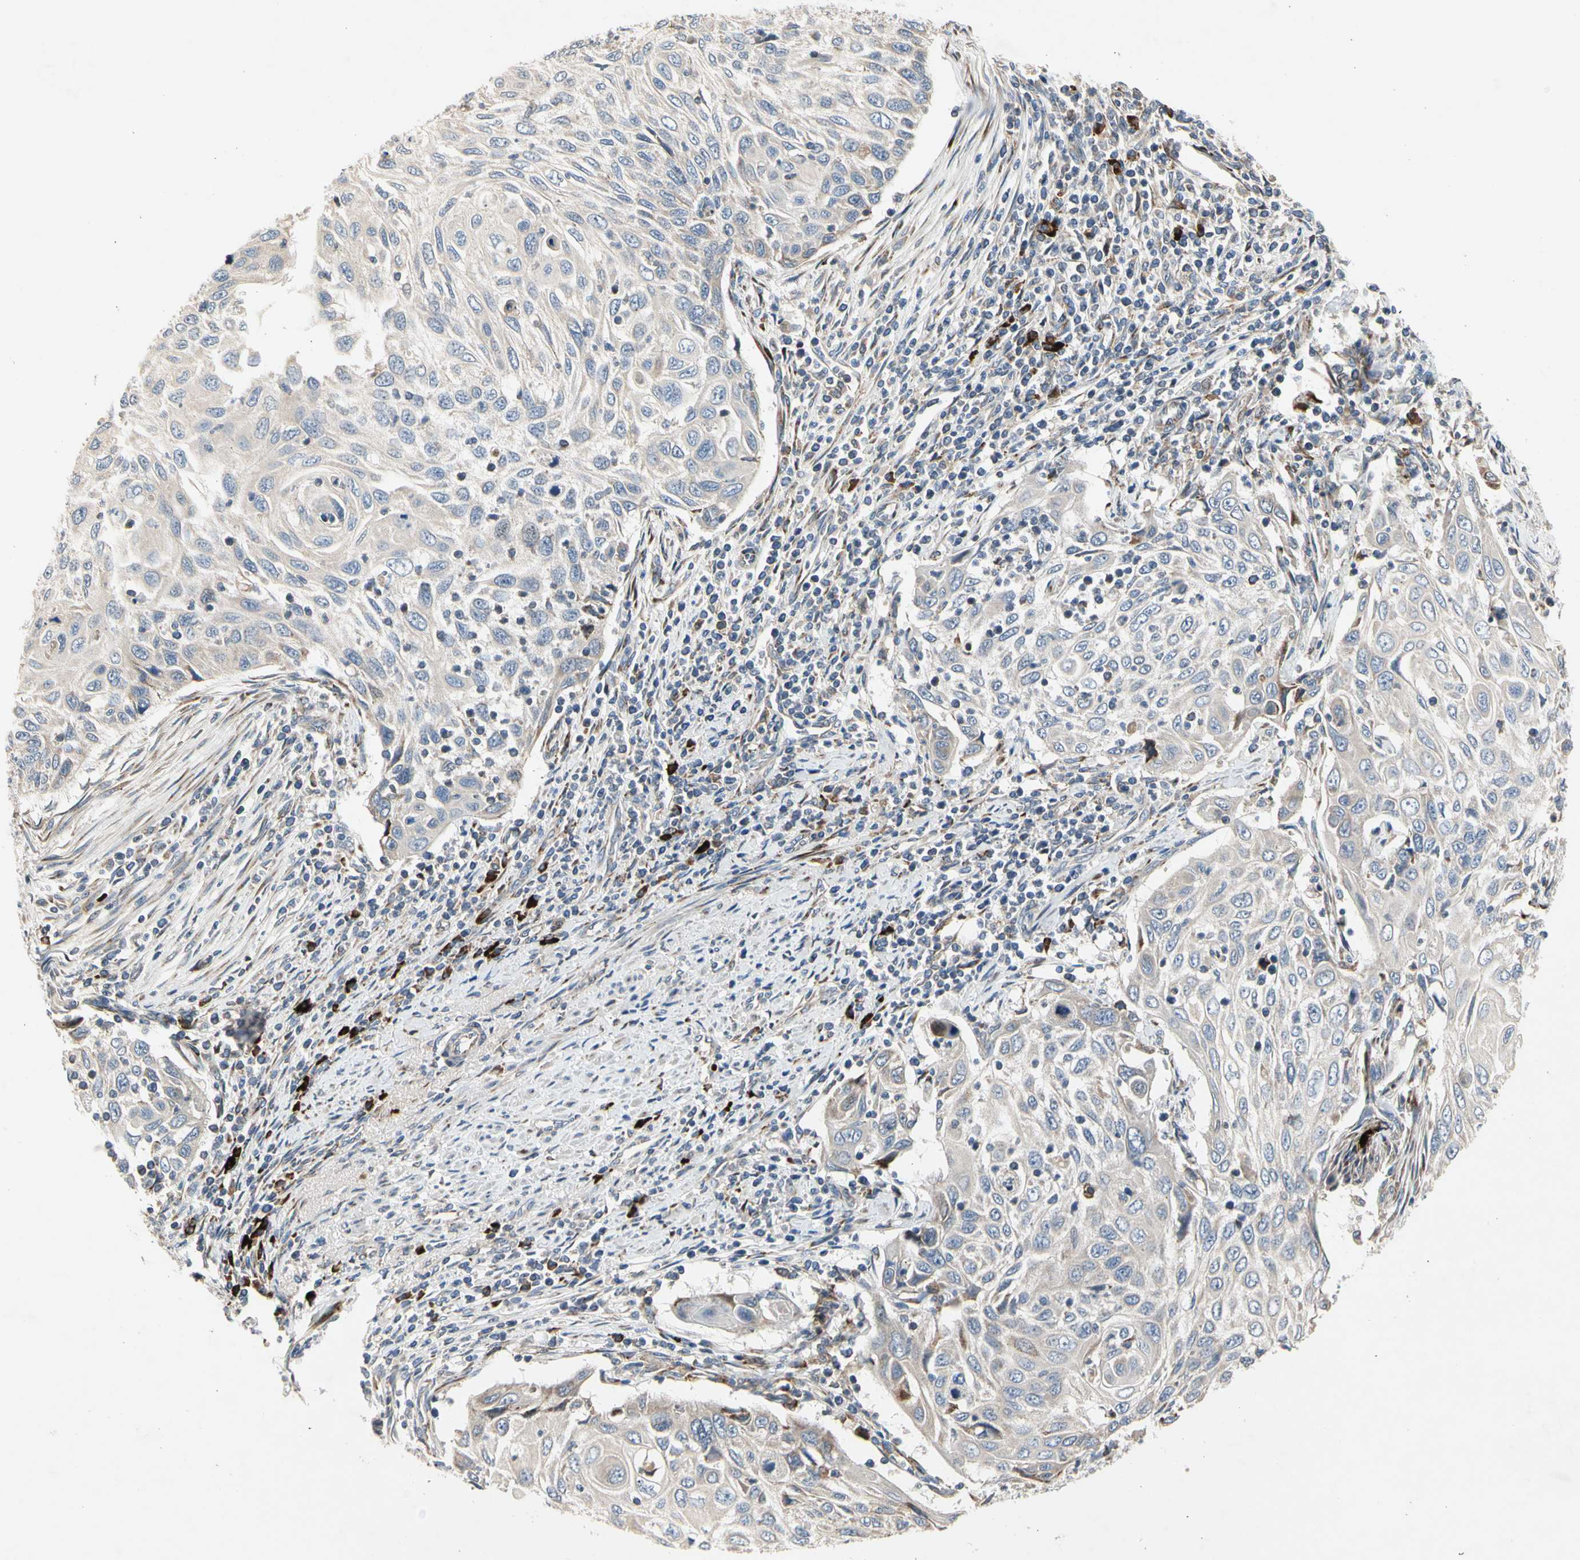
{"staining": {"intensity": "weak", "quantity": "<25%", "location": "cytoplasmic/membranous"}, "tissue": "cervical cancer", "cell_type": "Tumor cells", "image_type": "cancer", "snomed": [{"axis": "morphology", "description": "Squamous cell carcinoma, NOS"}, {"axis": "topography", "description": "Cervix"}], "caption": "A photomicrograph of human cervical squamous cell carcinoma is negative for staining in tumor cells.", "gene": "MMEL1", "patient": {"sex": "female", "age": 70}}